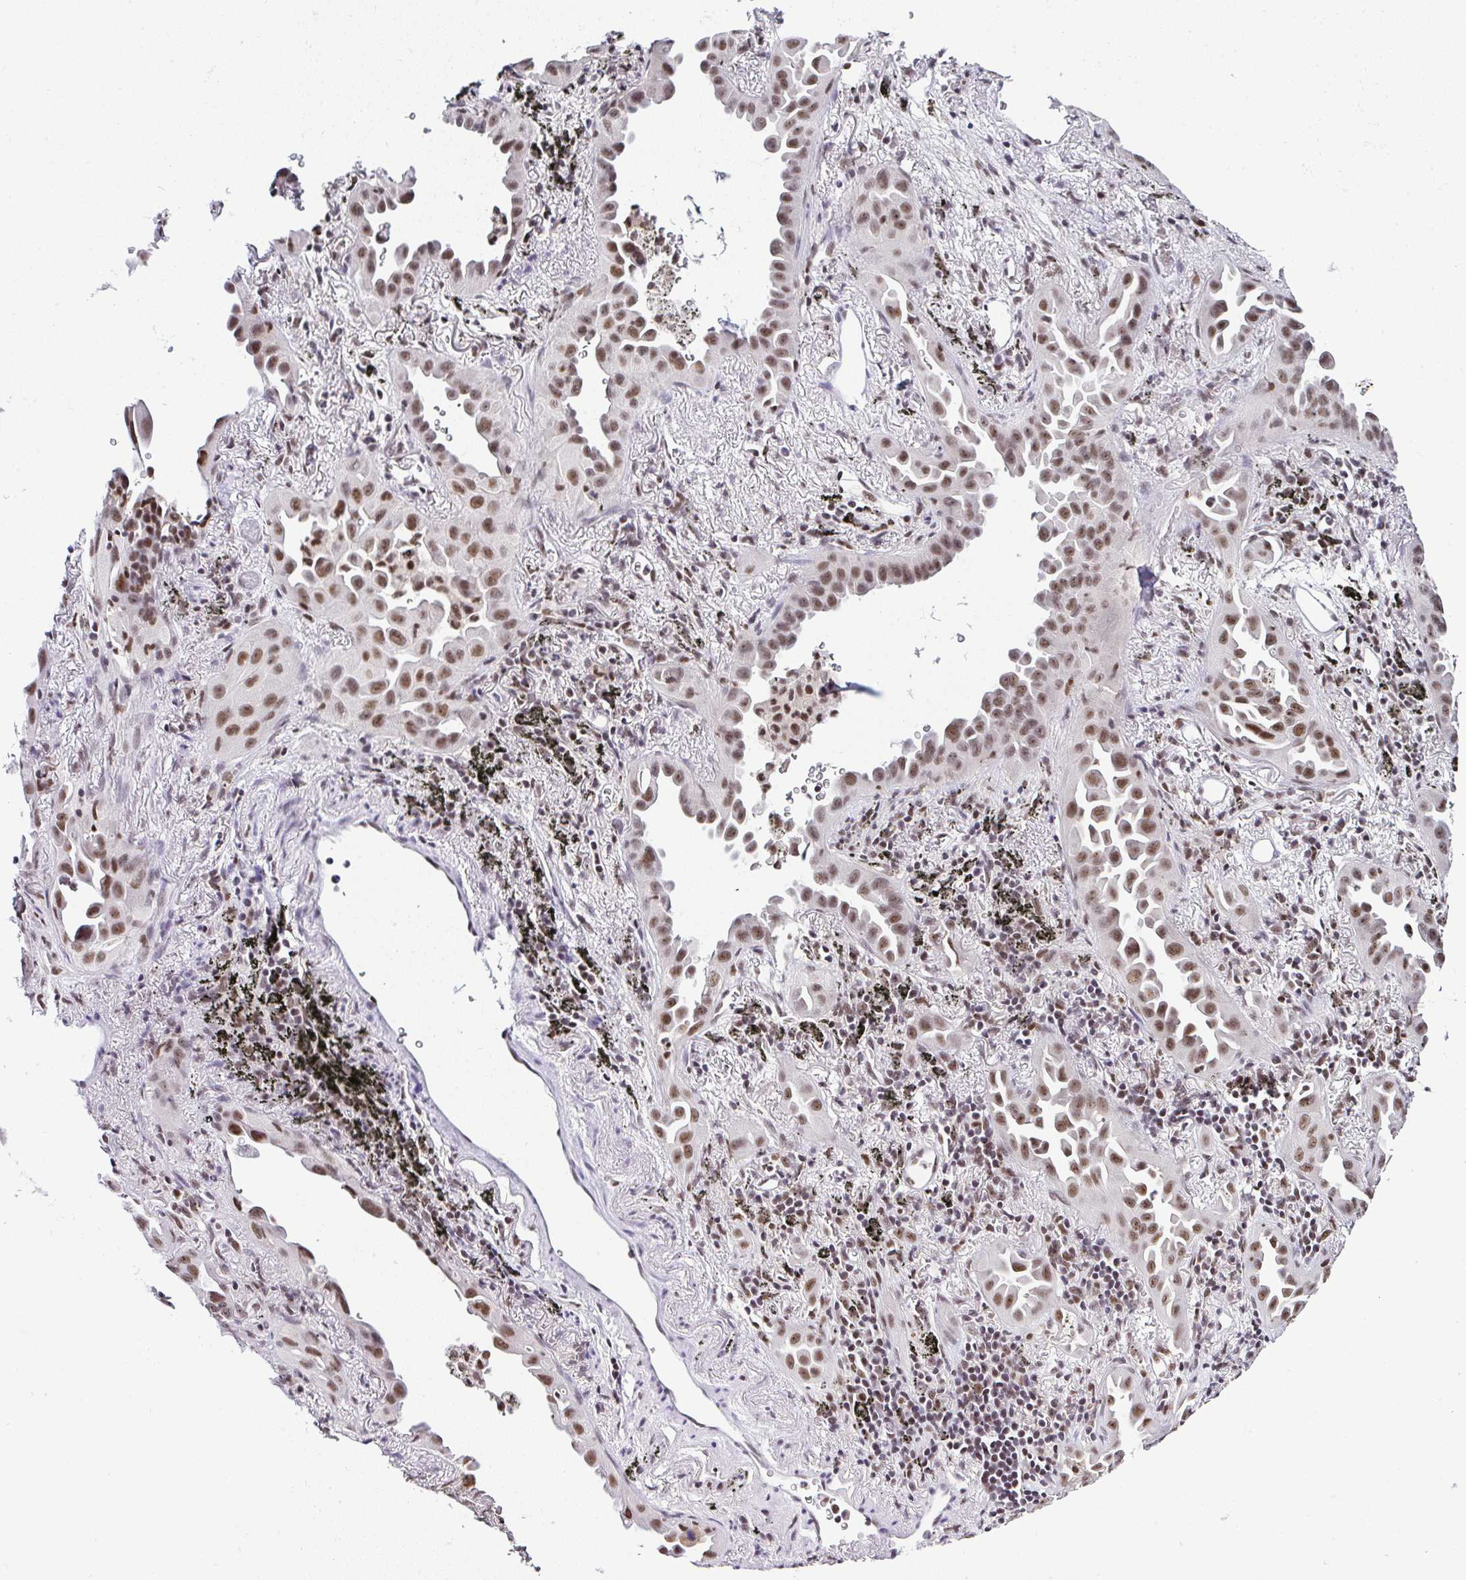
{"staining": {"intensity": "moderate", "quantity": ">75%", "location": "nuclear"}, "tissue": "lung cancer", "cell_type": "Tumor cells", "image_type": "cancer", "snomed": [{"axis": "morphology", "description": "Adenocarcinoma, NOS"}, {"axis": "topography", "description": "Lung"}], "caption": "There is medium levels of moderate nuclear positivity in tumor cells of lung adenocarcinoma, as demonstrated by immunohistochemical staining (brown color).", "gene": "PTPN2", "patient": {"sex": "male", "age": 68}}